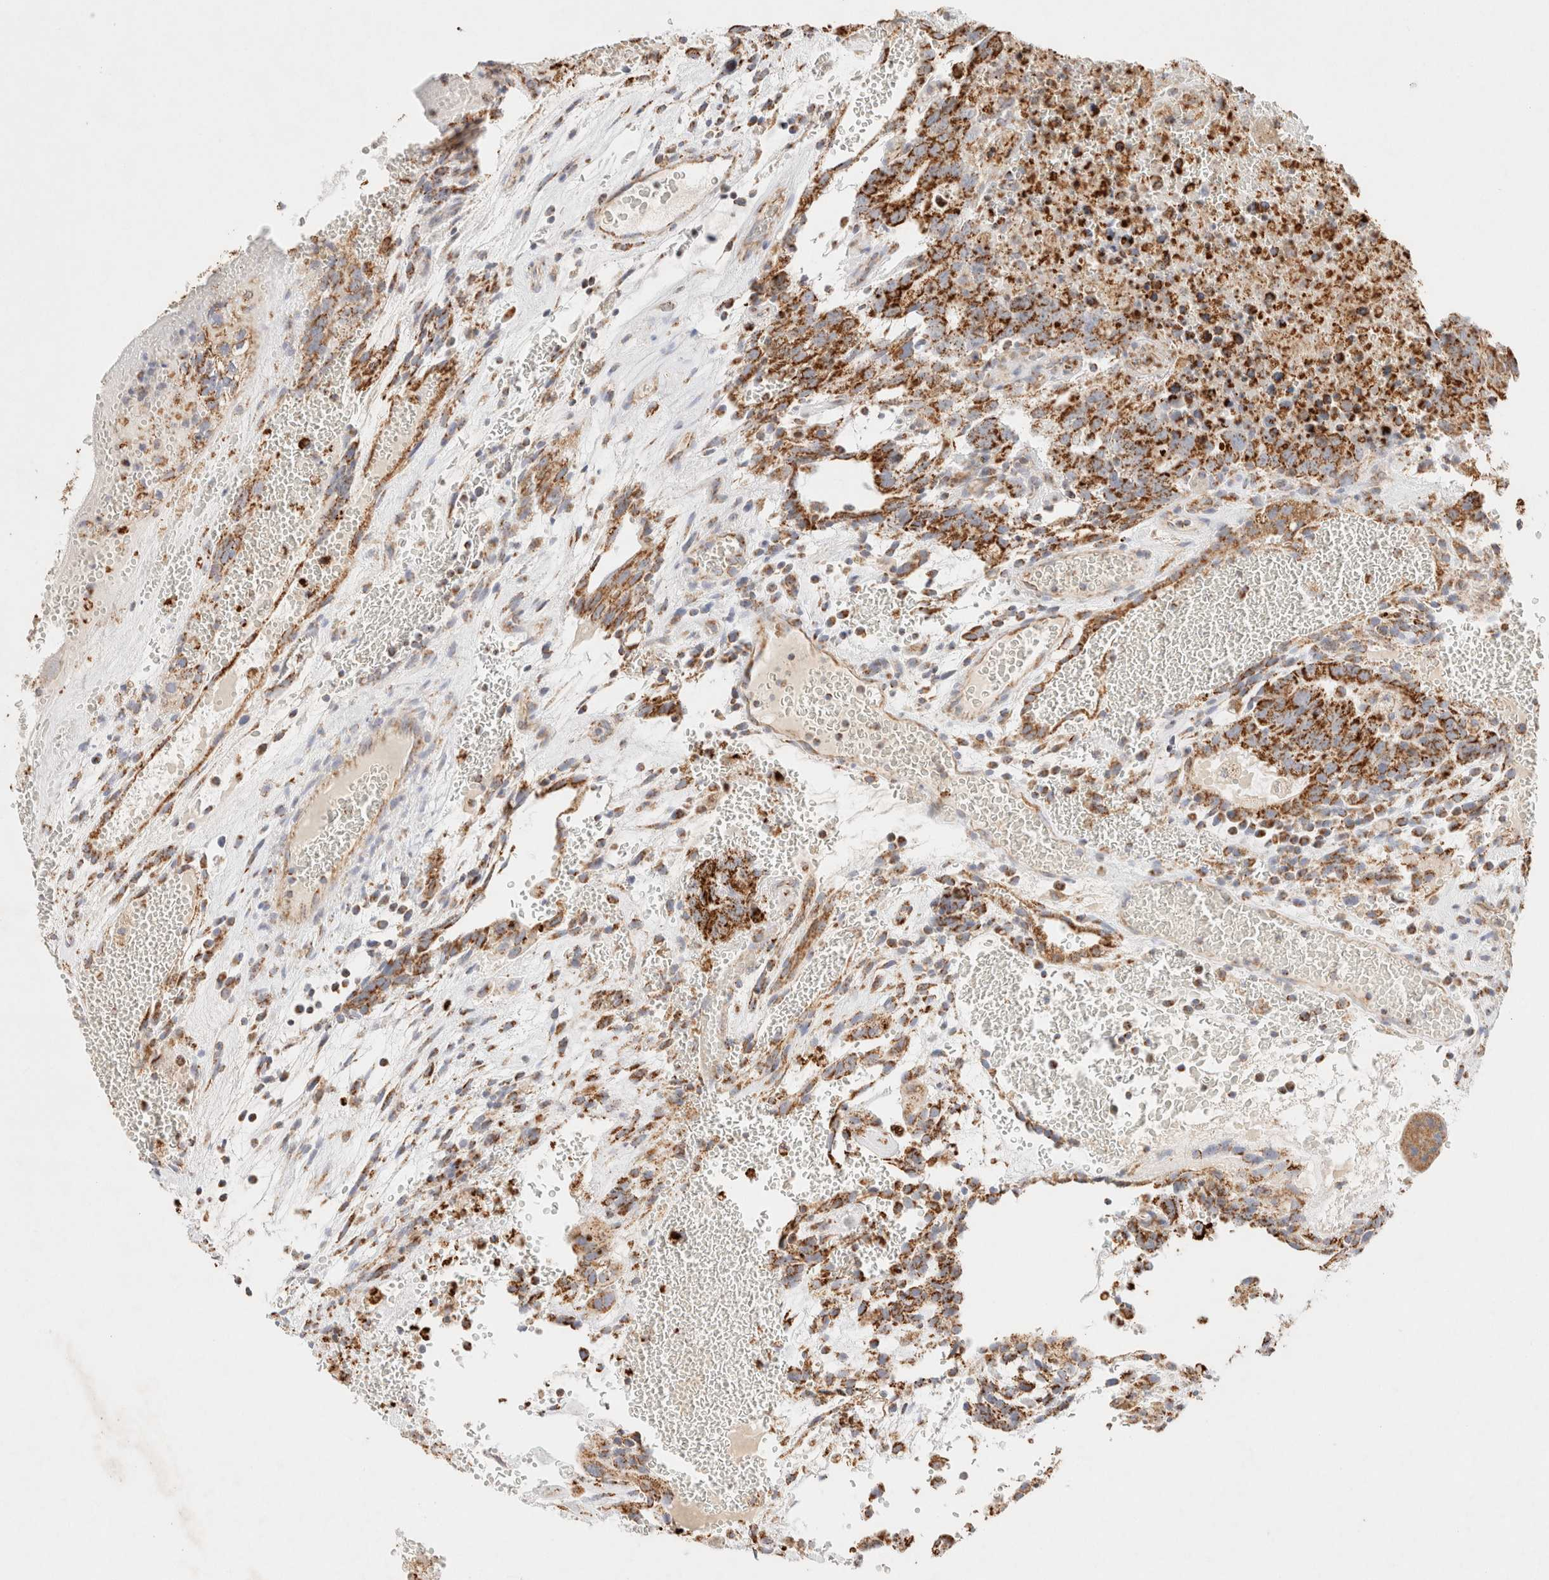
{"staining": {"intensity": "strong", "quantity": ">75%", "location": "cytoplasmic/membranous"}, "tissue": "testis cancer", "cell_type": "Tumor cells", "image_type": "cancer", "snomed": [{"axis": "morphology", "description": "Seminoma, NOS"}, {"axis": "morphology", "description": "Carcinoma, Embryonal, NOS"}, {"axis": "topography", "description": "Testis"}], "caption": "A high amount of strong cytoplasmic/membranous positivity is appreciated in about >75% of tumor cells in testis embryonal carcinoma tissue.", "gene": "PHB2", "patient": {"sex": "male", "age": 52}}